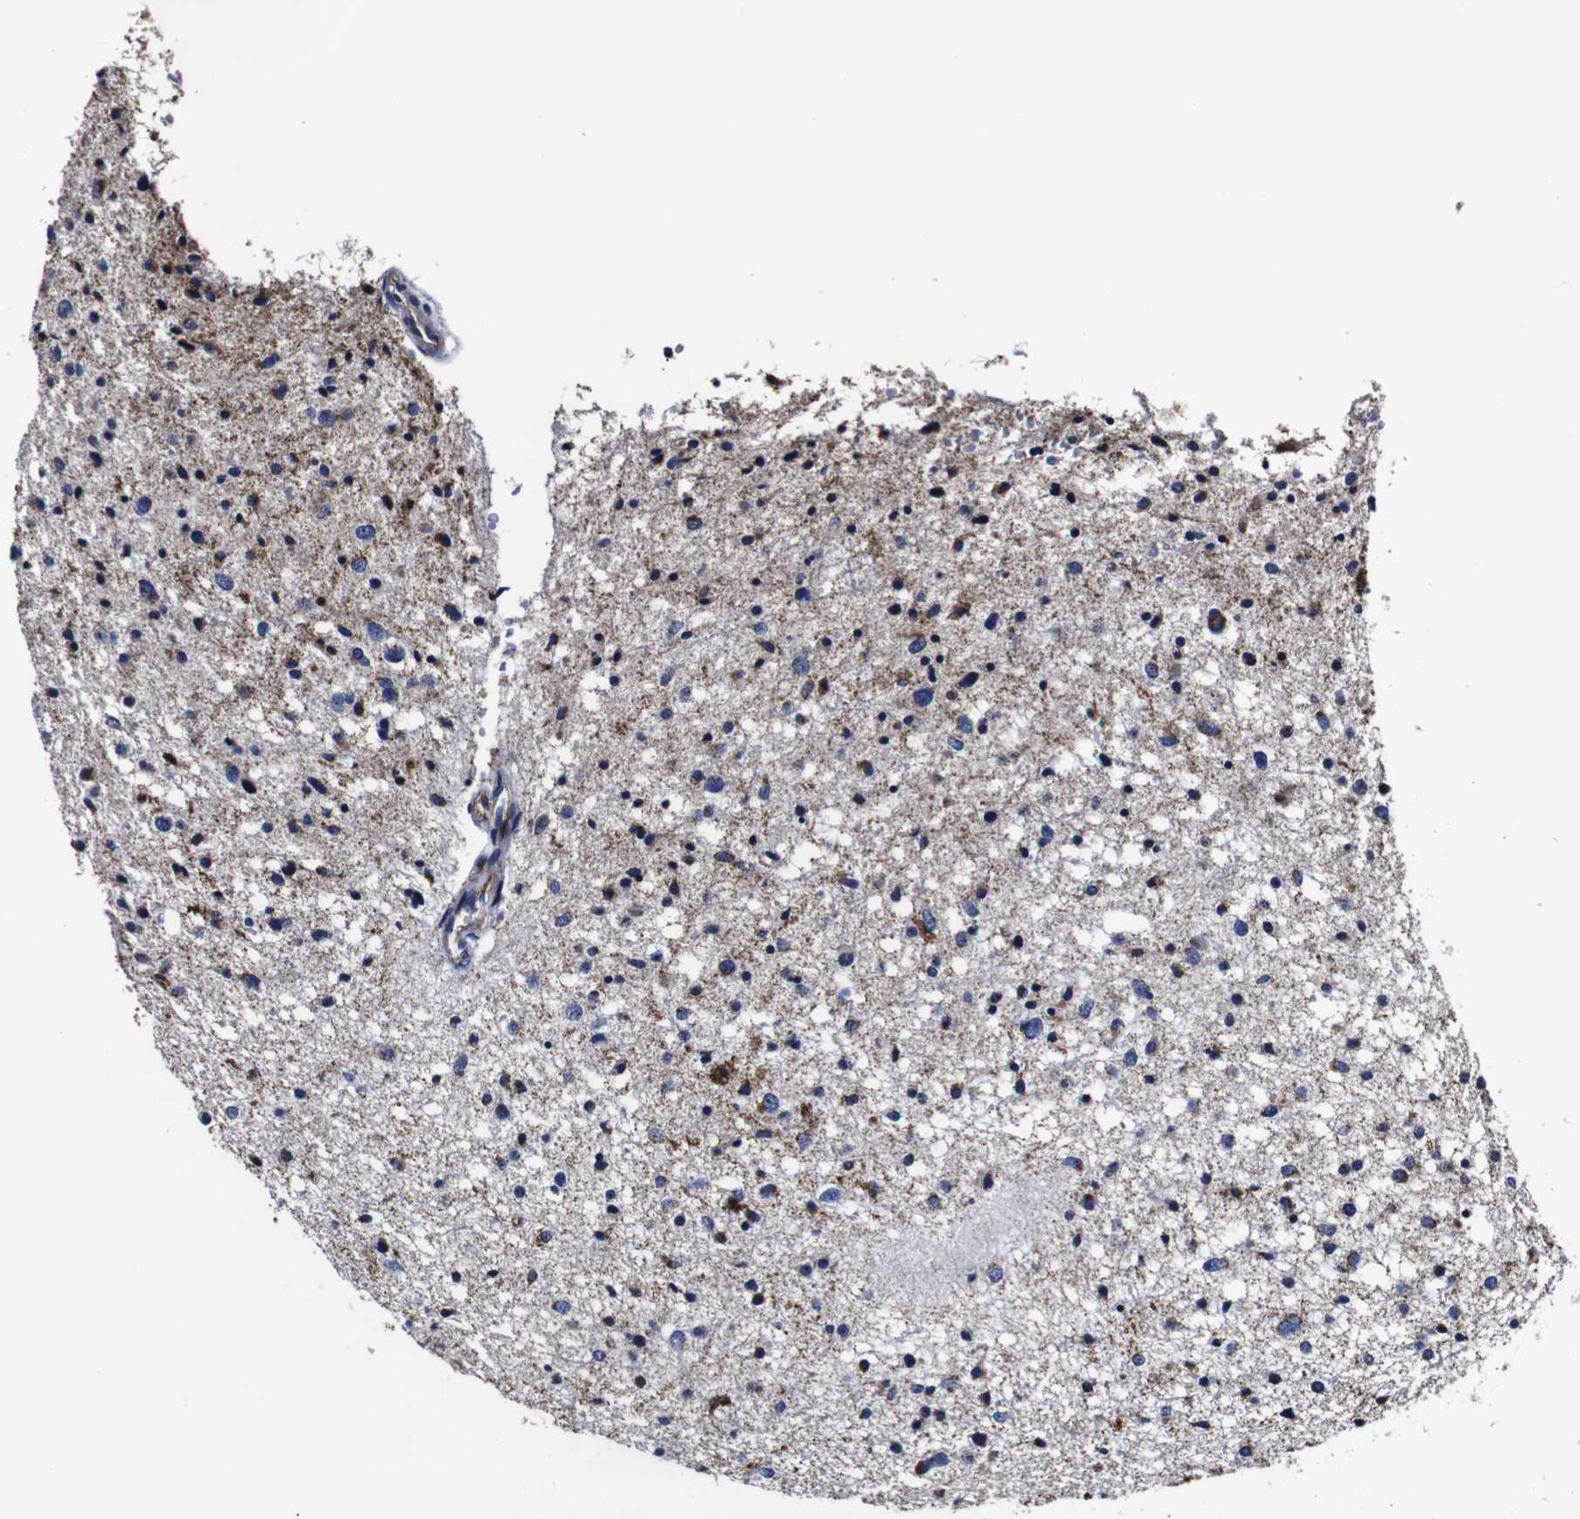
{"staining": {"intensity": "moderate", "quantity": "25%-75%", "location": "cytoplasmic/membranous"}, "tissue": "glioma", "cell_type": "Tumor cells", "image_type": "cancer", "snomed": [{"axis": "morphology", "description": "Glioma, malignant, Low grade"}, {"axis": "topography", "description": "Brain"}], "caption": "A high-resolution histopathology image shows immunohistochemistry staining of glioma, which shows moderate cytoplasmic/membranous positivity in about 25%-75% of tumor cells.", "gene": "FKBP9", "patient": {"sex": "female", "age": 37}}